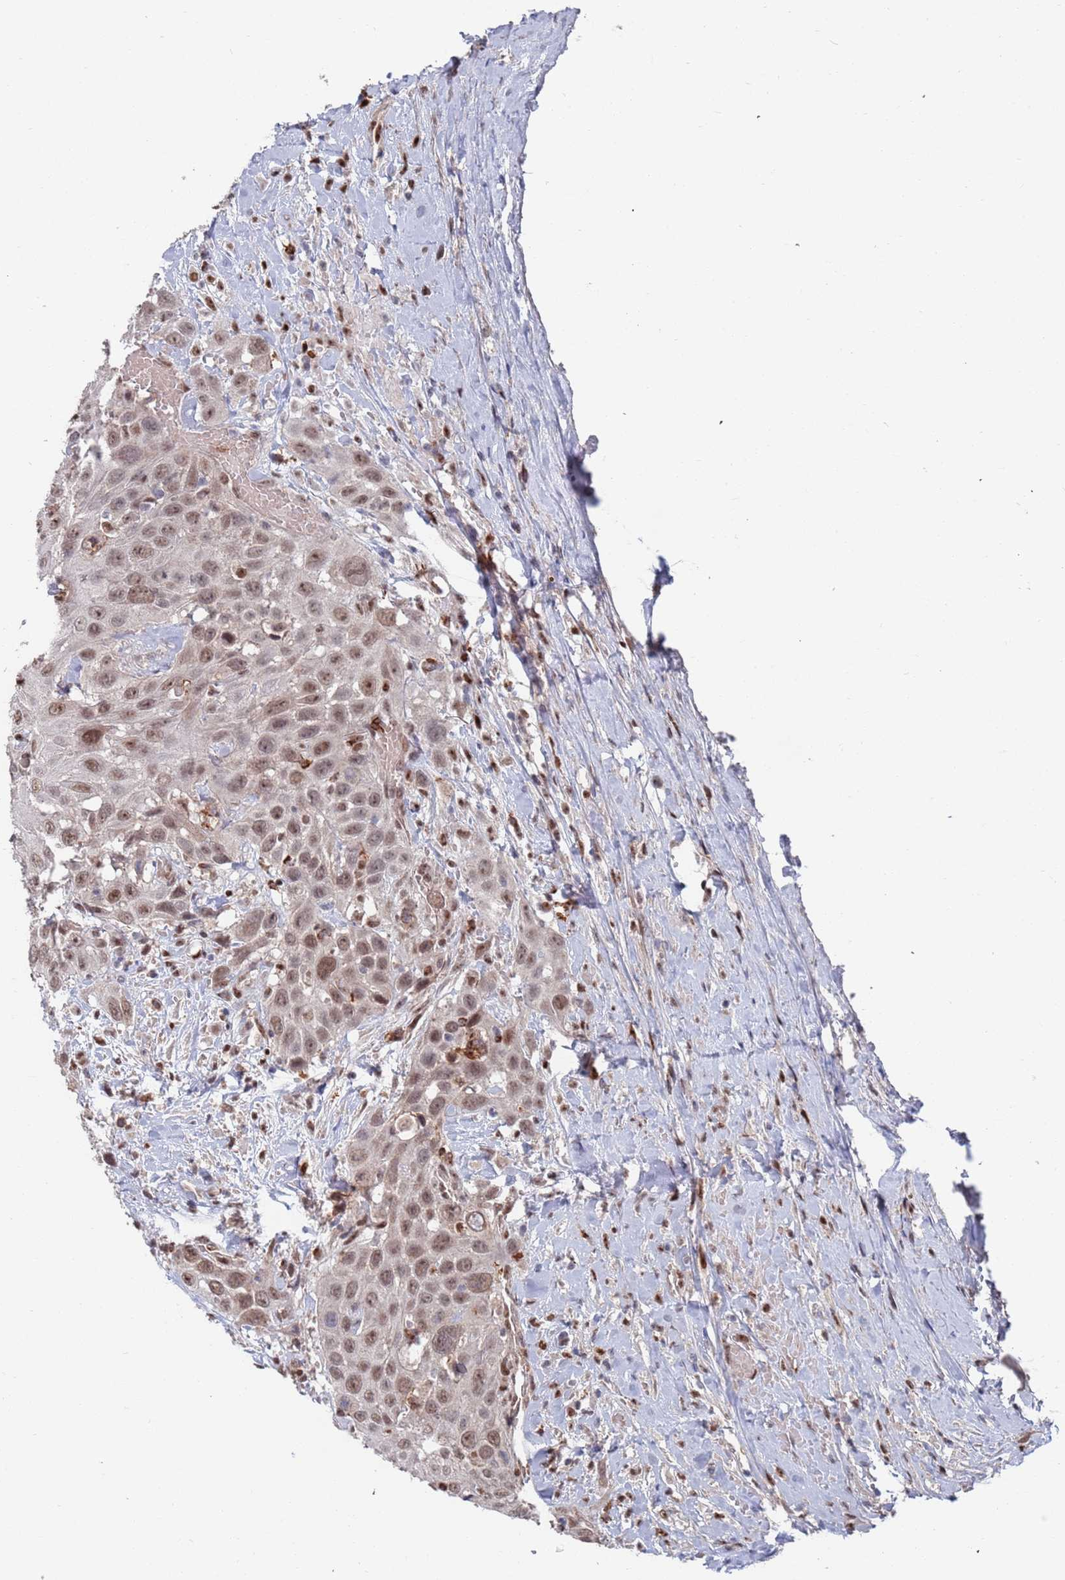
{"staining": {"intensity": "moderate", "quantity": ">75%", "location": "nuclear"}, "tissue": "head and neck cancer", "cell_type": "Tumor cells", "image_type": "cancer", "snomed": [{"axis": "morphology", "description": "Squamous cell carcinoma, NOS"}, {"axis": "topography", "description": "Head-Neck"}], "caption": "Head and neck cancer was stained to show a protein in brown. There is medium levels of moderate nuclear positivity in about >75% of tumor cells.", "gene": "RPP25", "patient": {"sex": "male", "age": 81}}